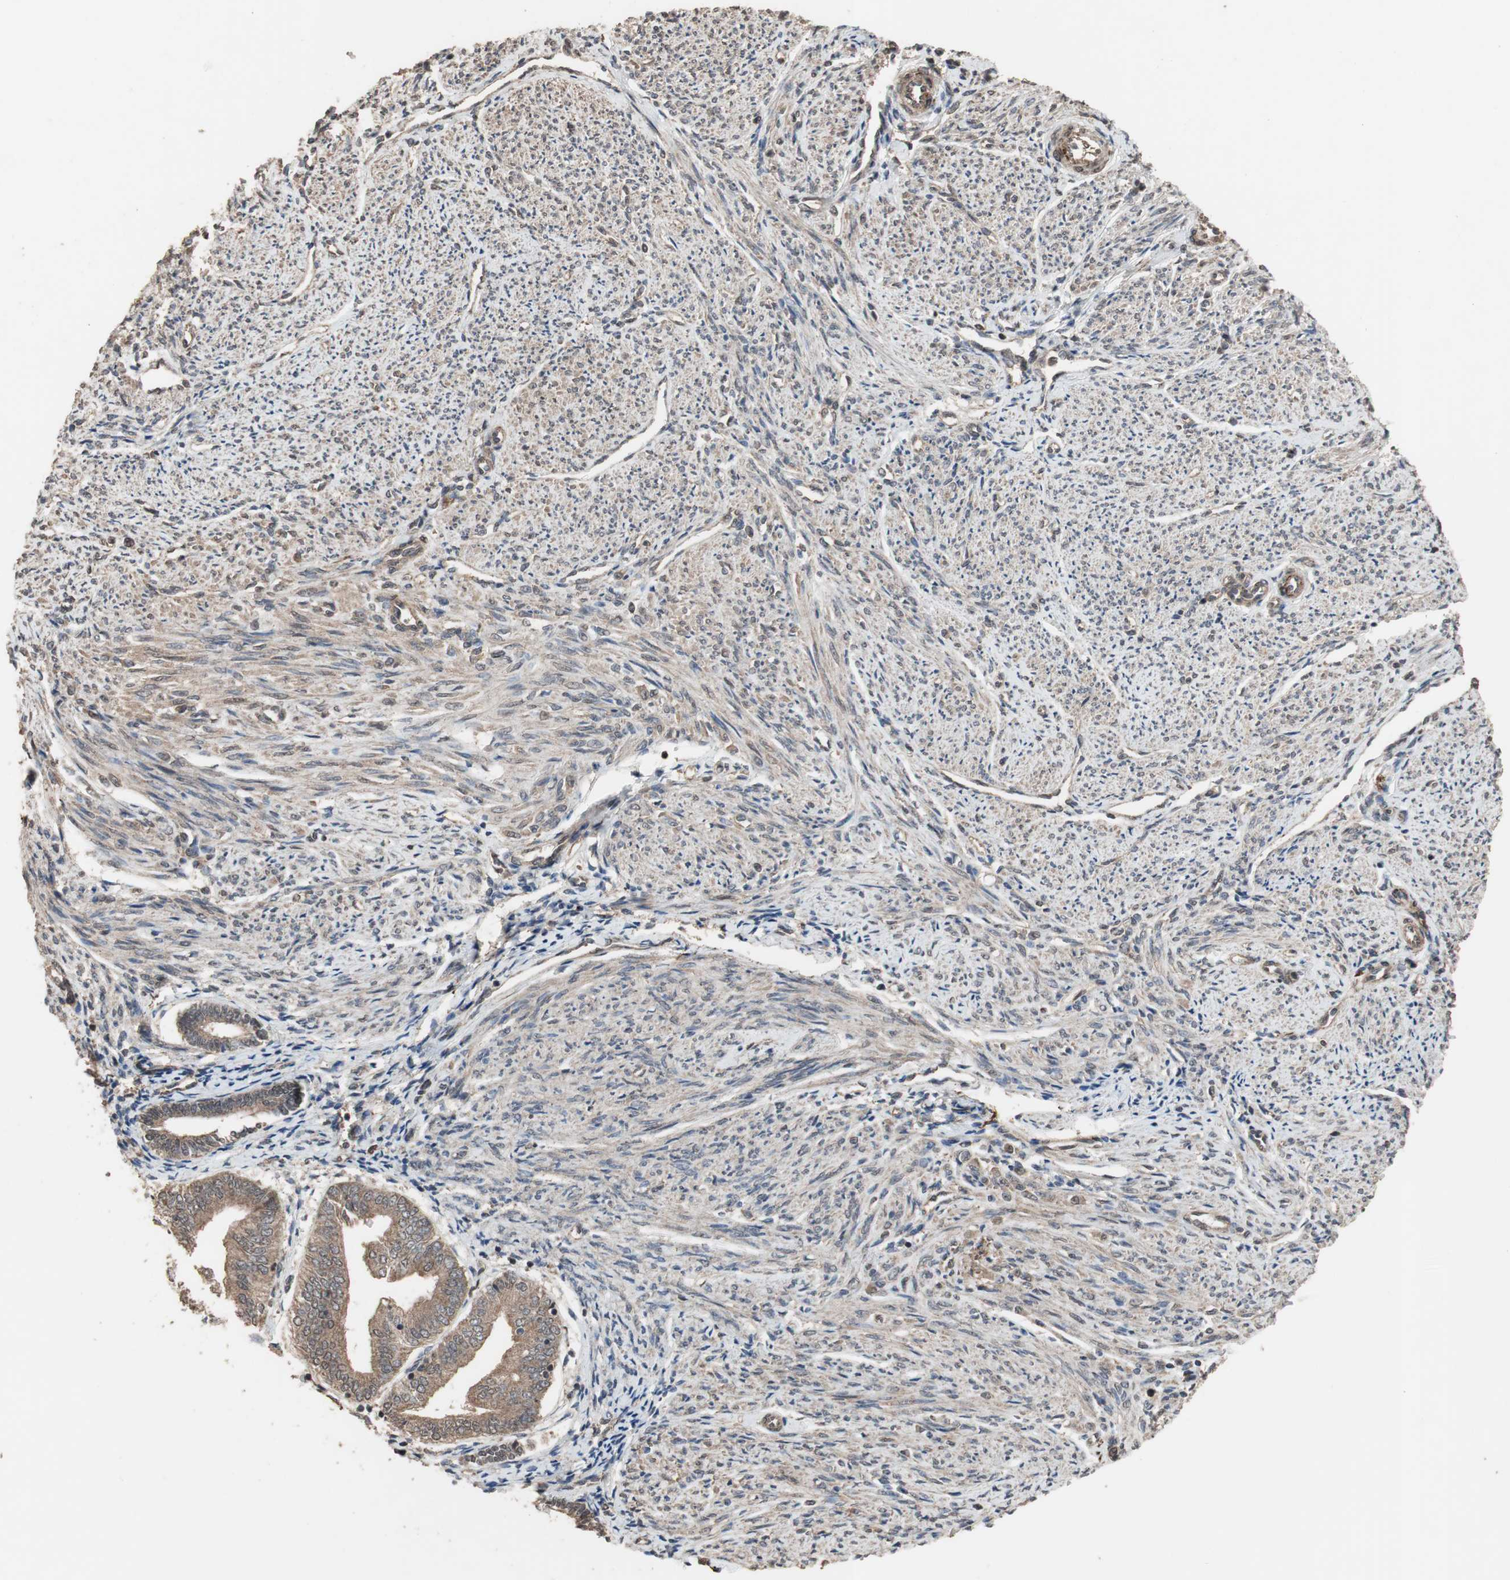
{"staining": {"intensity": "moderate", "quantity": "25%-75%", "location": "cytoplasmic/membranous,nuclear"}, "tissue": "smooth muscle", "cell_type": "Smooth muscle cells", "image_type": "normal", "snomed": [{"axis": "morphology", "description": "Normal tissue, NOS"}, {"axis": "topography", "description": "Smooth muscle"}], "caption": "Immunohistochemical staining of normal smooth muscle displays 25%-75% levels of moderate cytoplasmic/membranous,nuclear protein expression in approximately 25%-75% of smooth muscle cells.", "gene": "KANSL1", "patient": {"sex": "female", "age": 65}}